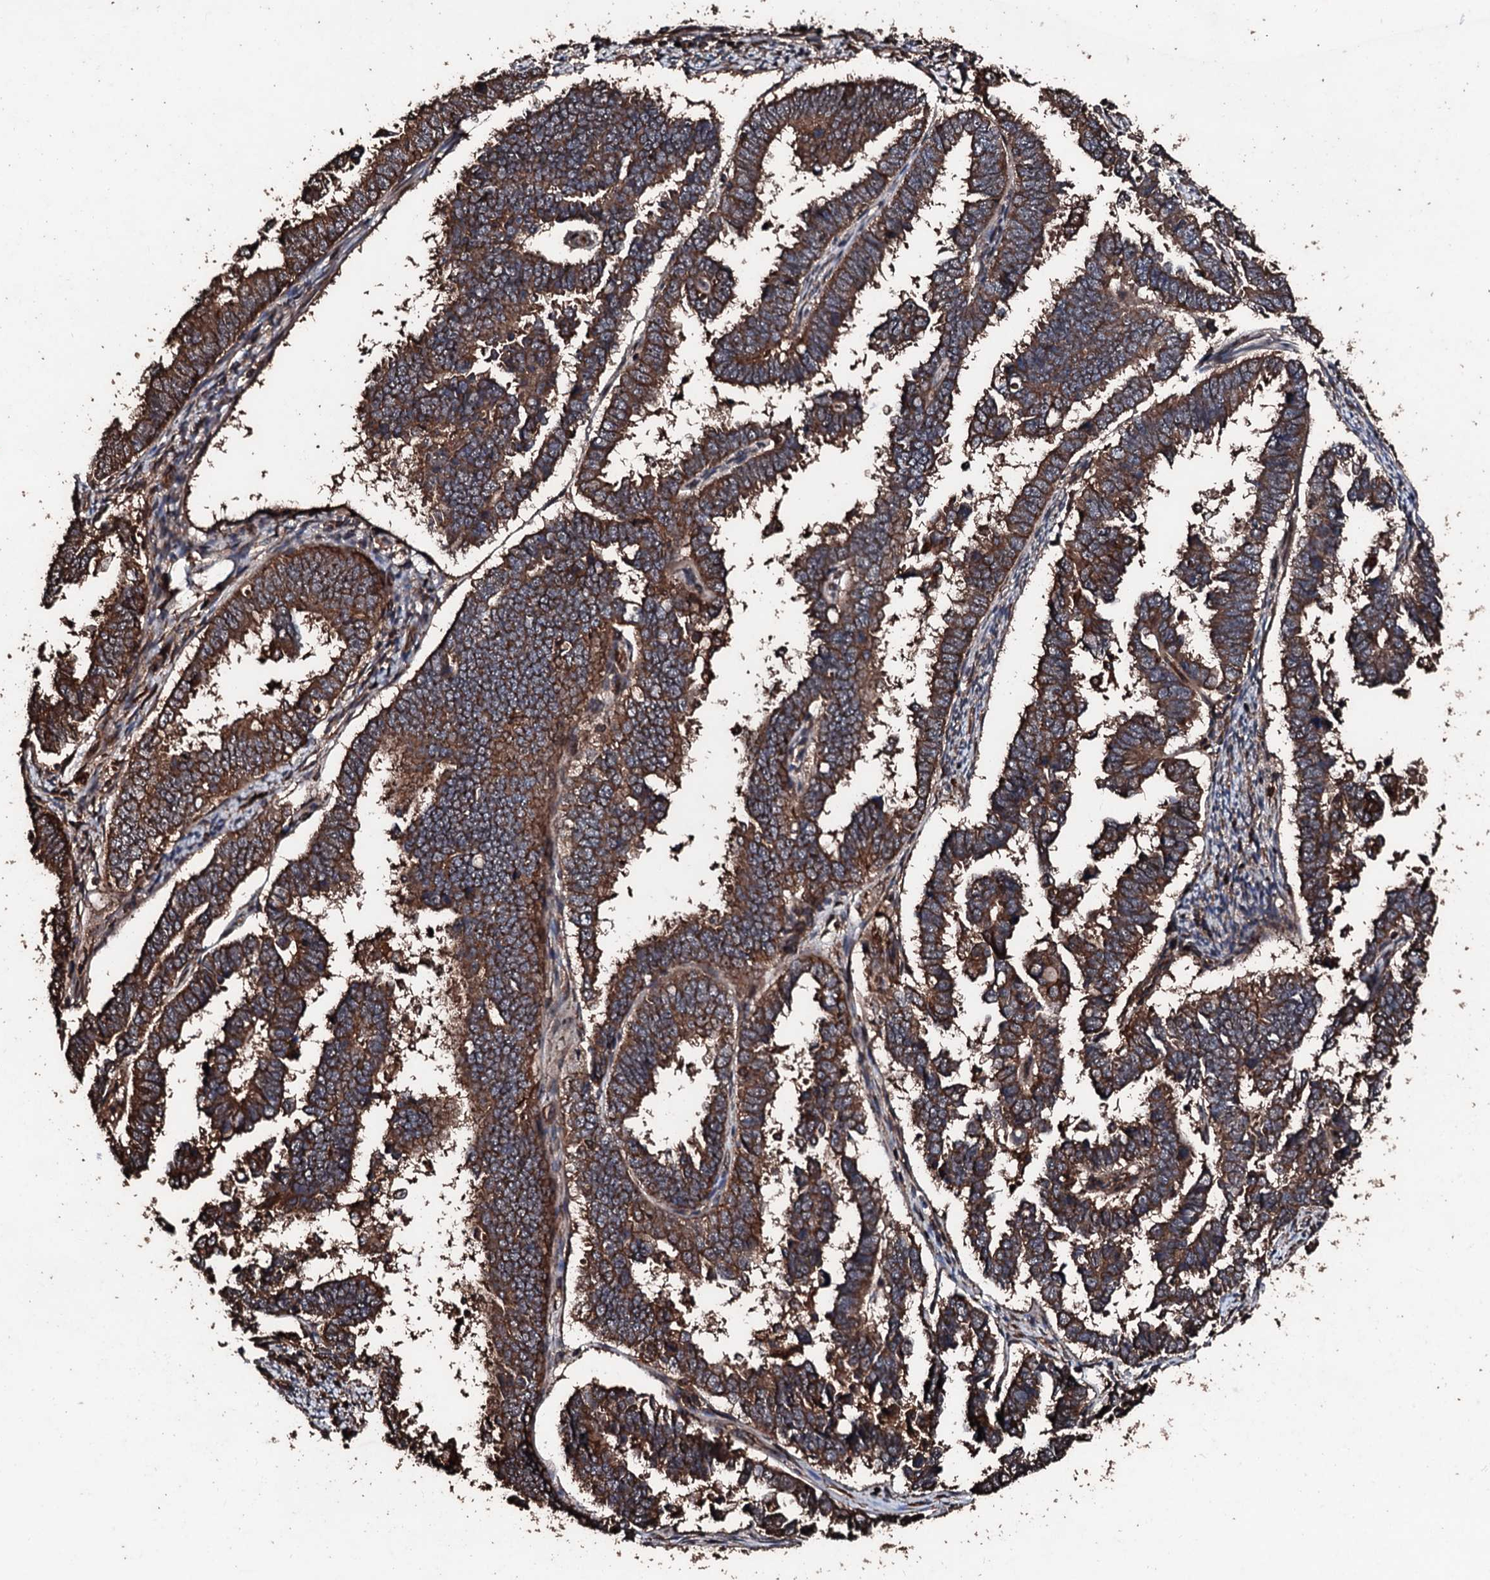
{"staining": {"intensity": "strong", "quantity": ">75%", "location": "cytoplasmic/membranous"}, "tissue": "endometrial cancer", "cell_type": "Tumor cells", "image_type": "cancer", "snomed": [{"axis": "morphology", "description": "Adenocarcinoma, NOS"}, {"axis": "topography", "description": "Endometrium"}], "caption": "Protein expression analysis of adenocarcinoma (endometrial) demonstrates strong cytoplasmic/membranous staining in approximately >75% of tumor cells.", "gene": "KIF18A", "patient": {"sex": "female", "age": 75}}